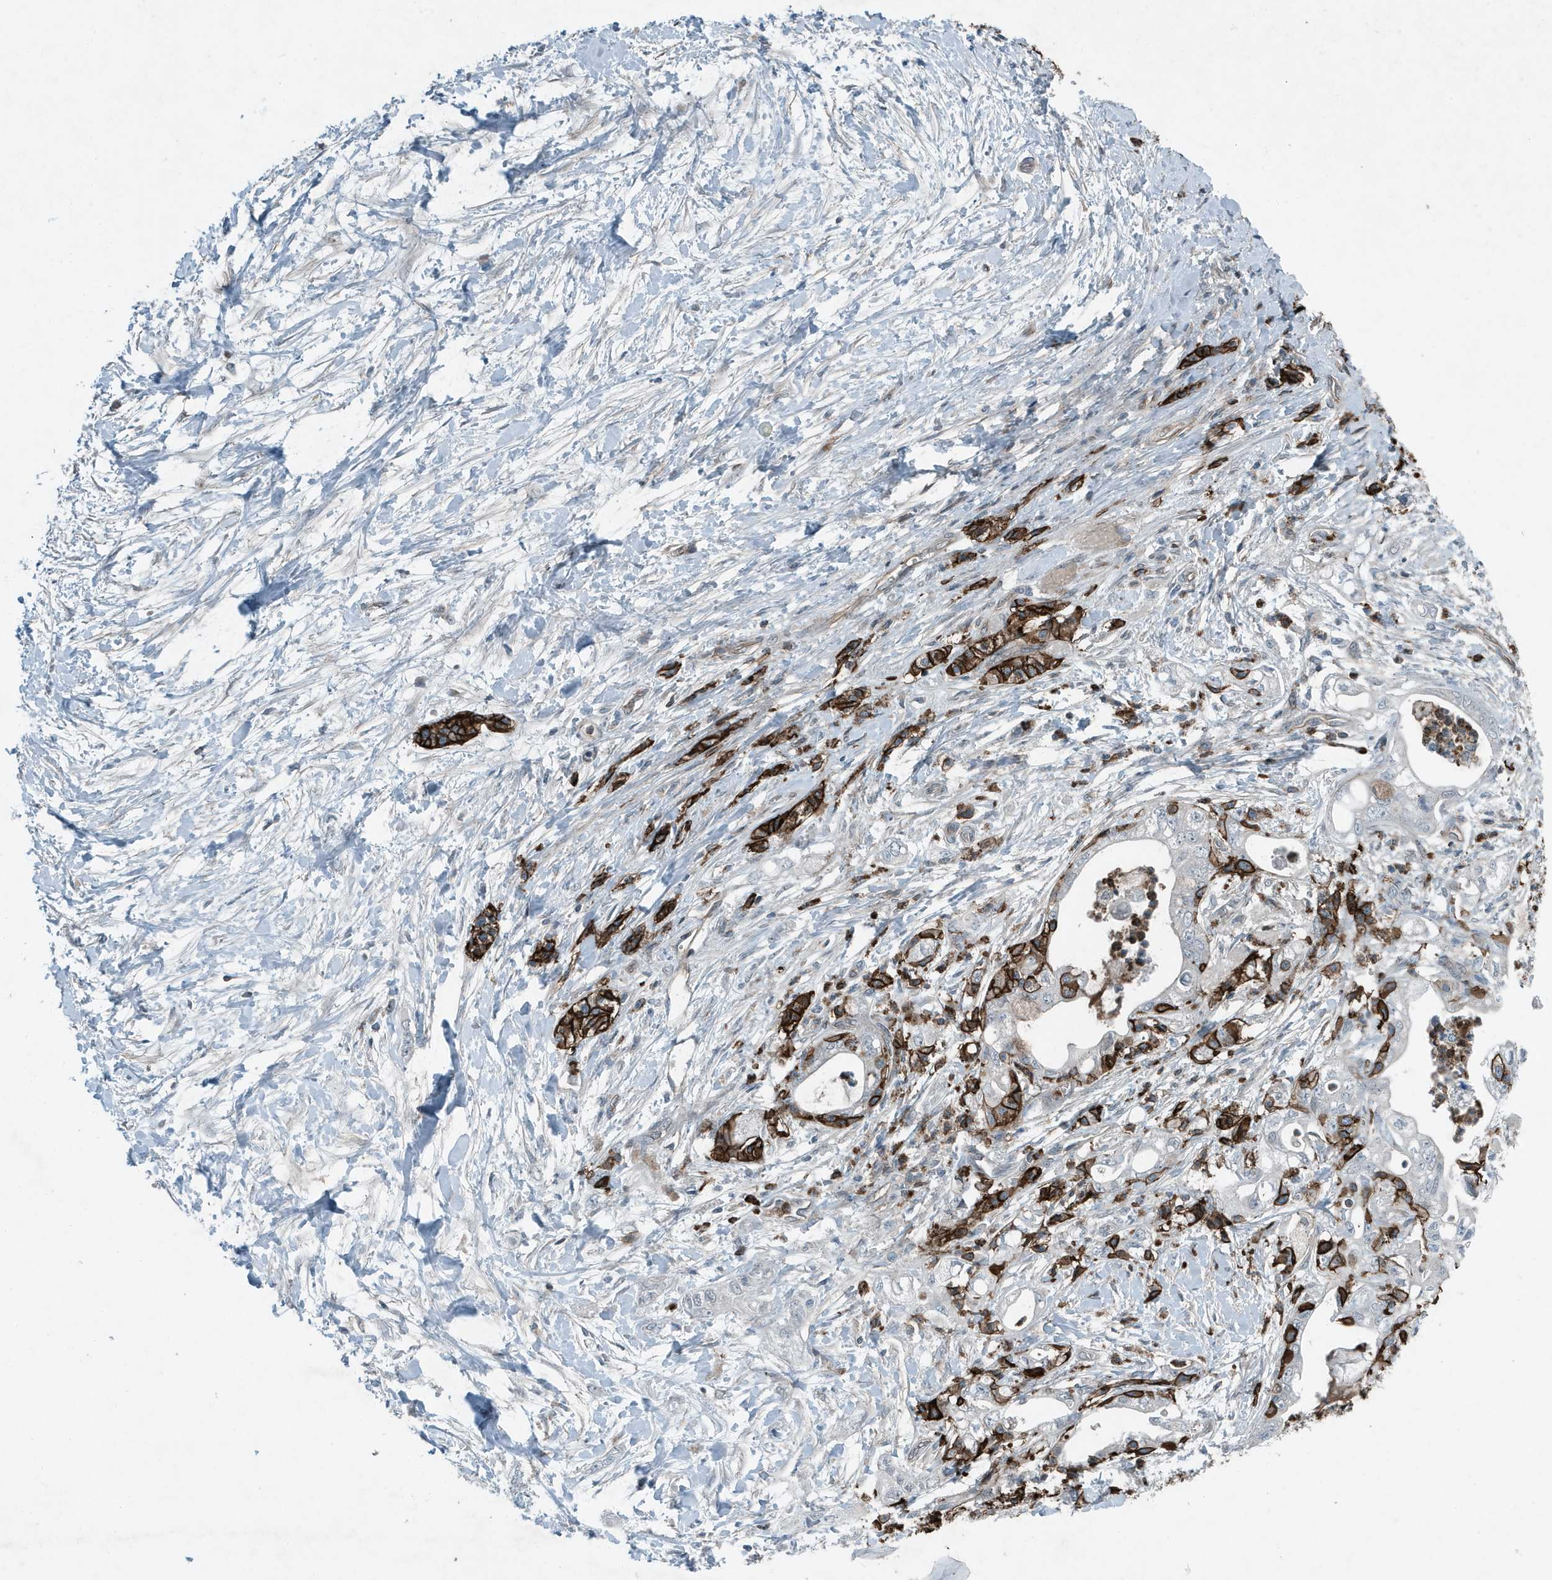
{"staining": {"intensity": "strong", "quantity": "25%-75%", "location": "cytoplasmic/membranous"}, "tissue": "pancreatic cancer", "cell_type": "Tumor cells", "image_type": "cancer", "snomed": [{"axis": "morphology", "description": "Adenocarcinoma, NOS"}, {"axis": "topography", "description": "Pancreas"}], "caption": "Protein expression analysis of human pancreatic adenocarcinoma reveals strong cytoplasmic/membranous staining in about 25%-75% of tumor cells. Immunohistochemistry stains the protein in brown and the nuclei are stained blue.", "gene": "DAPP1", "patient": {"sex": "male", "age": 70}}